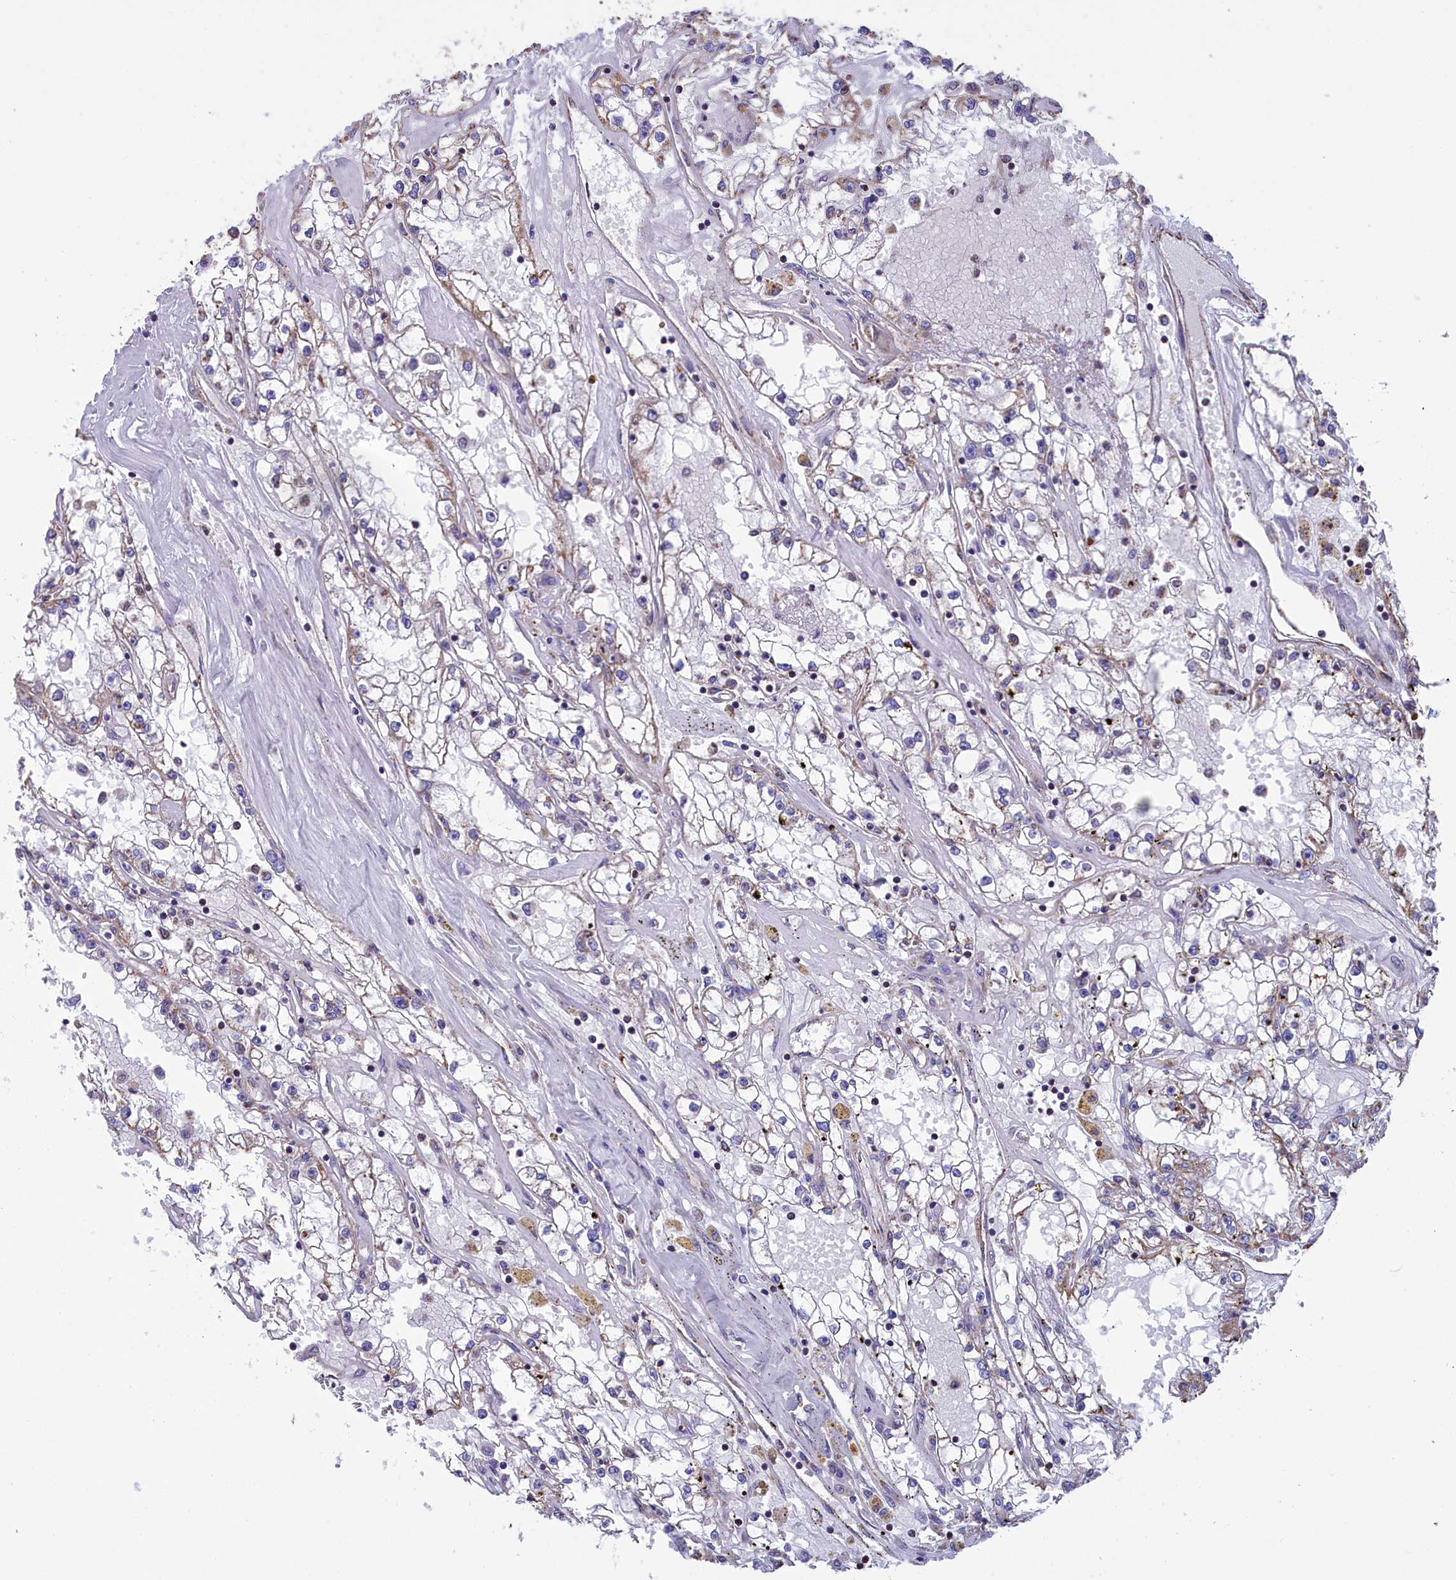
{"staining": {"intensity": "negative", "quantity": "none", "location": "none"}, "tissue": "renal cancer", "cell_type": "Tumor cells", "image_type": "cancer", "snomed": [{"axis": "morphology", "description": "Adenocarcinoma, NOS"}, {"axis": "topography", "description": "Kidney"}], "caption": "High magnification brightfield microscopy of renal cancer stained with DAB (3,3'-diaminobenzidine) (brown) and counterstained with hematoxylin (blue): tumor cells show no significant positivity.", "gene": "GATB", "patient": {"sex": "male", "age": 56}}